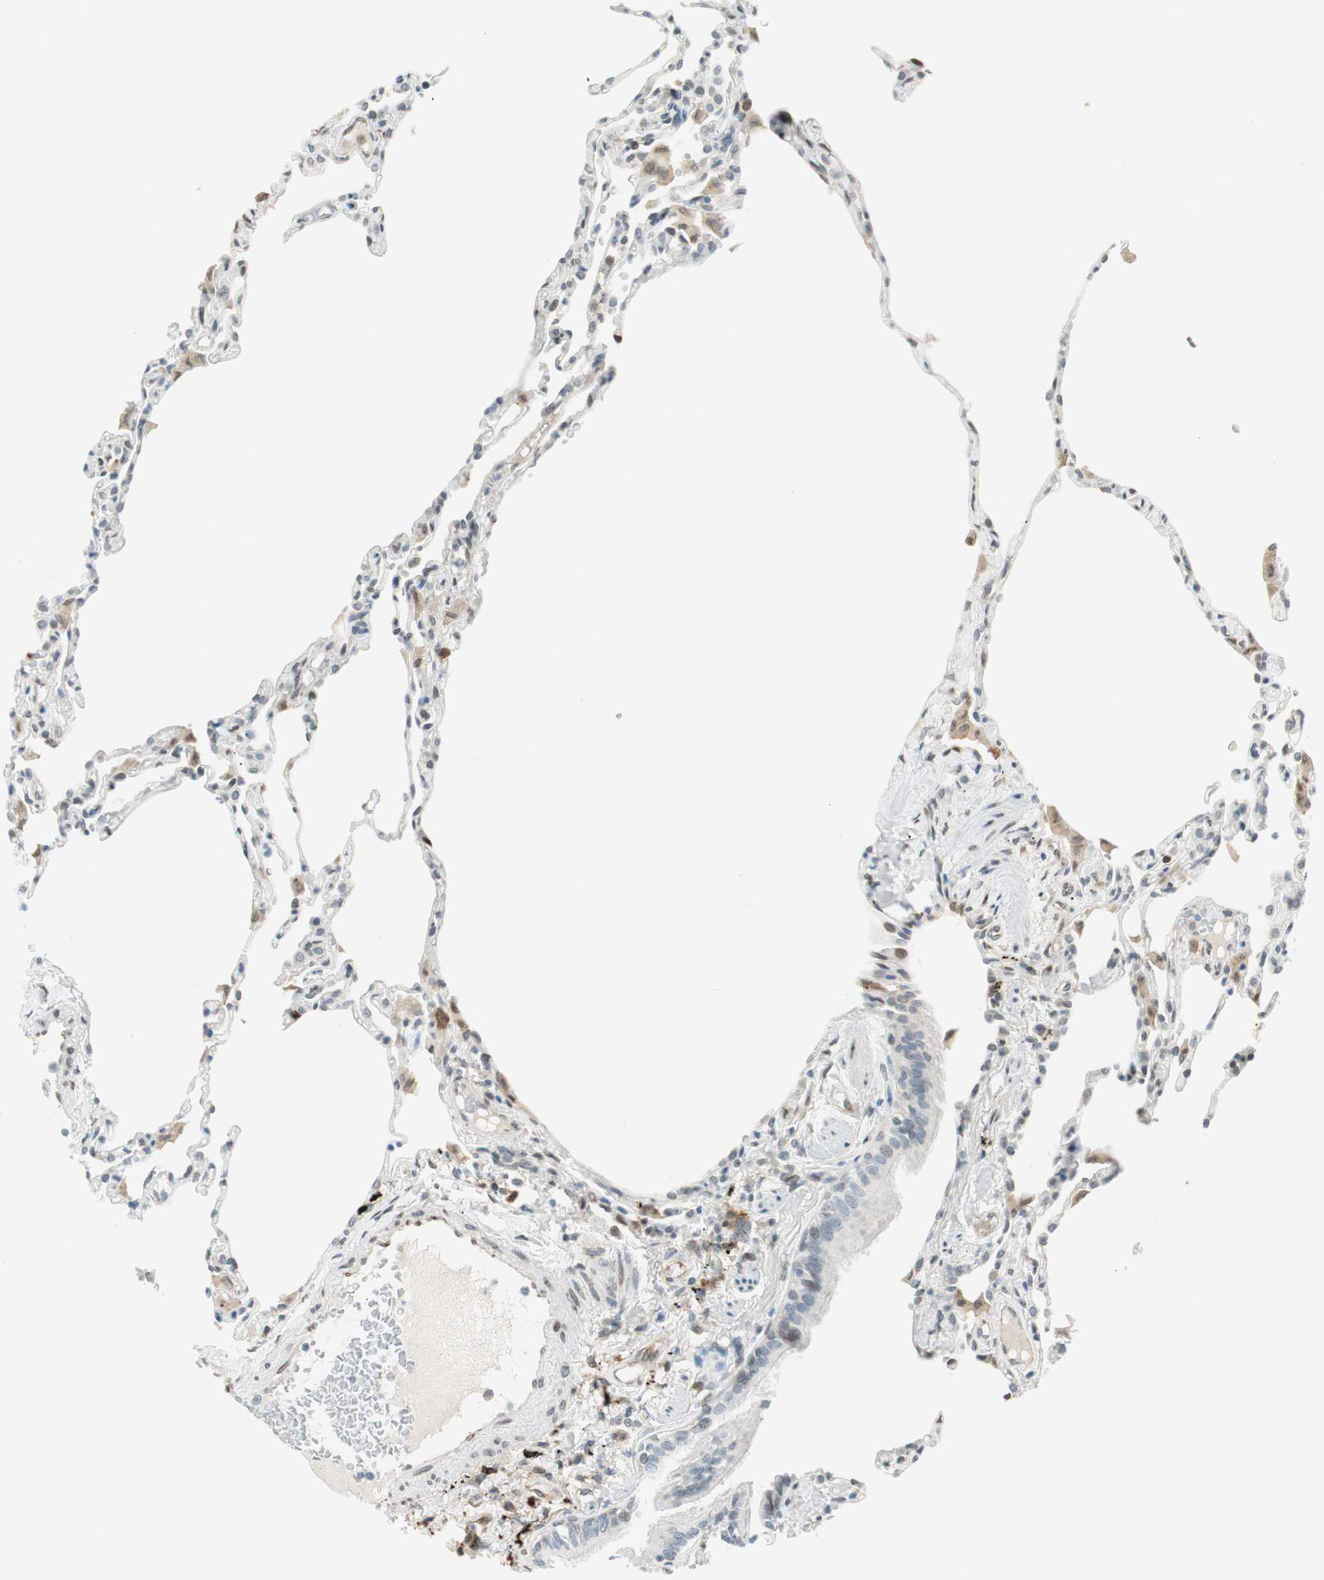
{"staining": {"intensity": "negative", "quantity": "none", "location": "none"}, "tissue": "lung", "cell_type": "Alveolar cells", "image_type": "normal", "snomed": [{"axis": "morphology", "description": "Normal tissue, NOS"}, {"axis": "topography", "description": "Lung"}], "caption": "An immunohistochemistry image of normal lung is shown. There is no staining in alveolar cells of lung.", "gene": "TMEM260", "patient": {"sex": "female", "age": 49}}